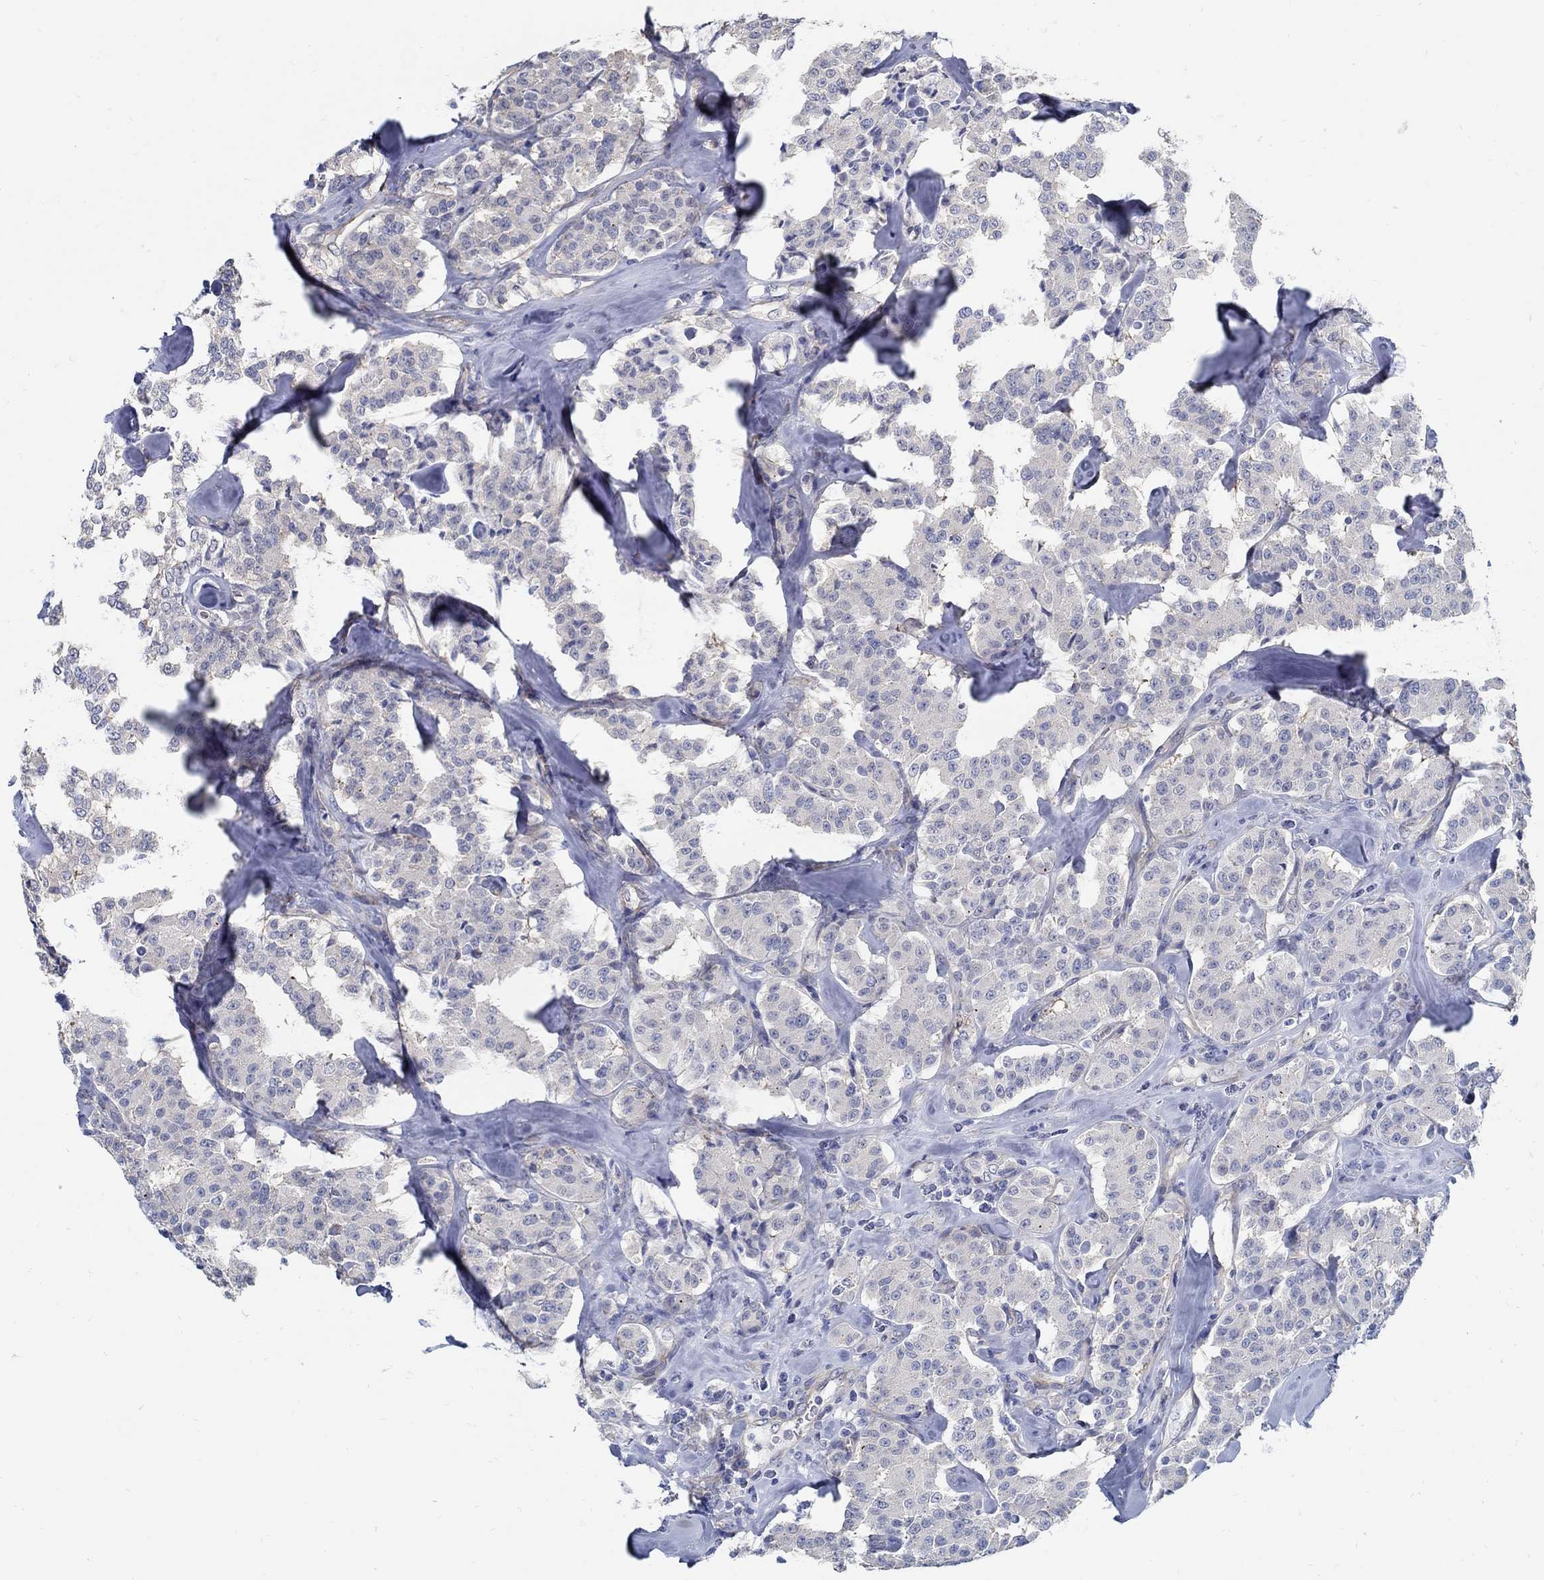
{"staining": {"intensity": "negative", "quantity": "none", "location": "none"}, "tissue": "carcinoid", "cell_type": "Tumor cells", "image_type": "cancer", "snomed": [{"axis": "morphology", "description": "Carcinoid, malignant, NOS"}, {"axis": "topography", "description": "Pancreas"}], "caption": "Human carcinoid (malignant) stained for a protein using immunohistochemistry shows no positivity in tumor cells.", "gene": "C15orf39", "patient": {"sex": "male", "age": 41}}